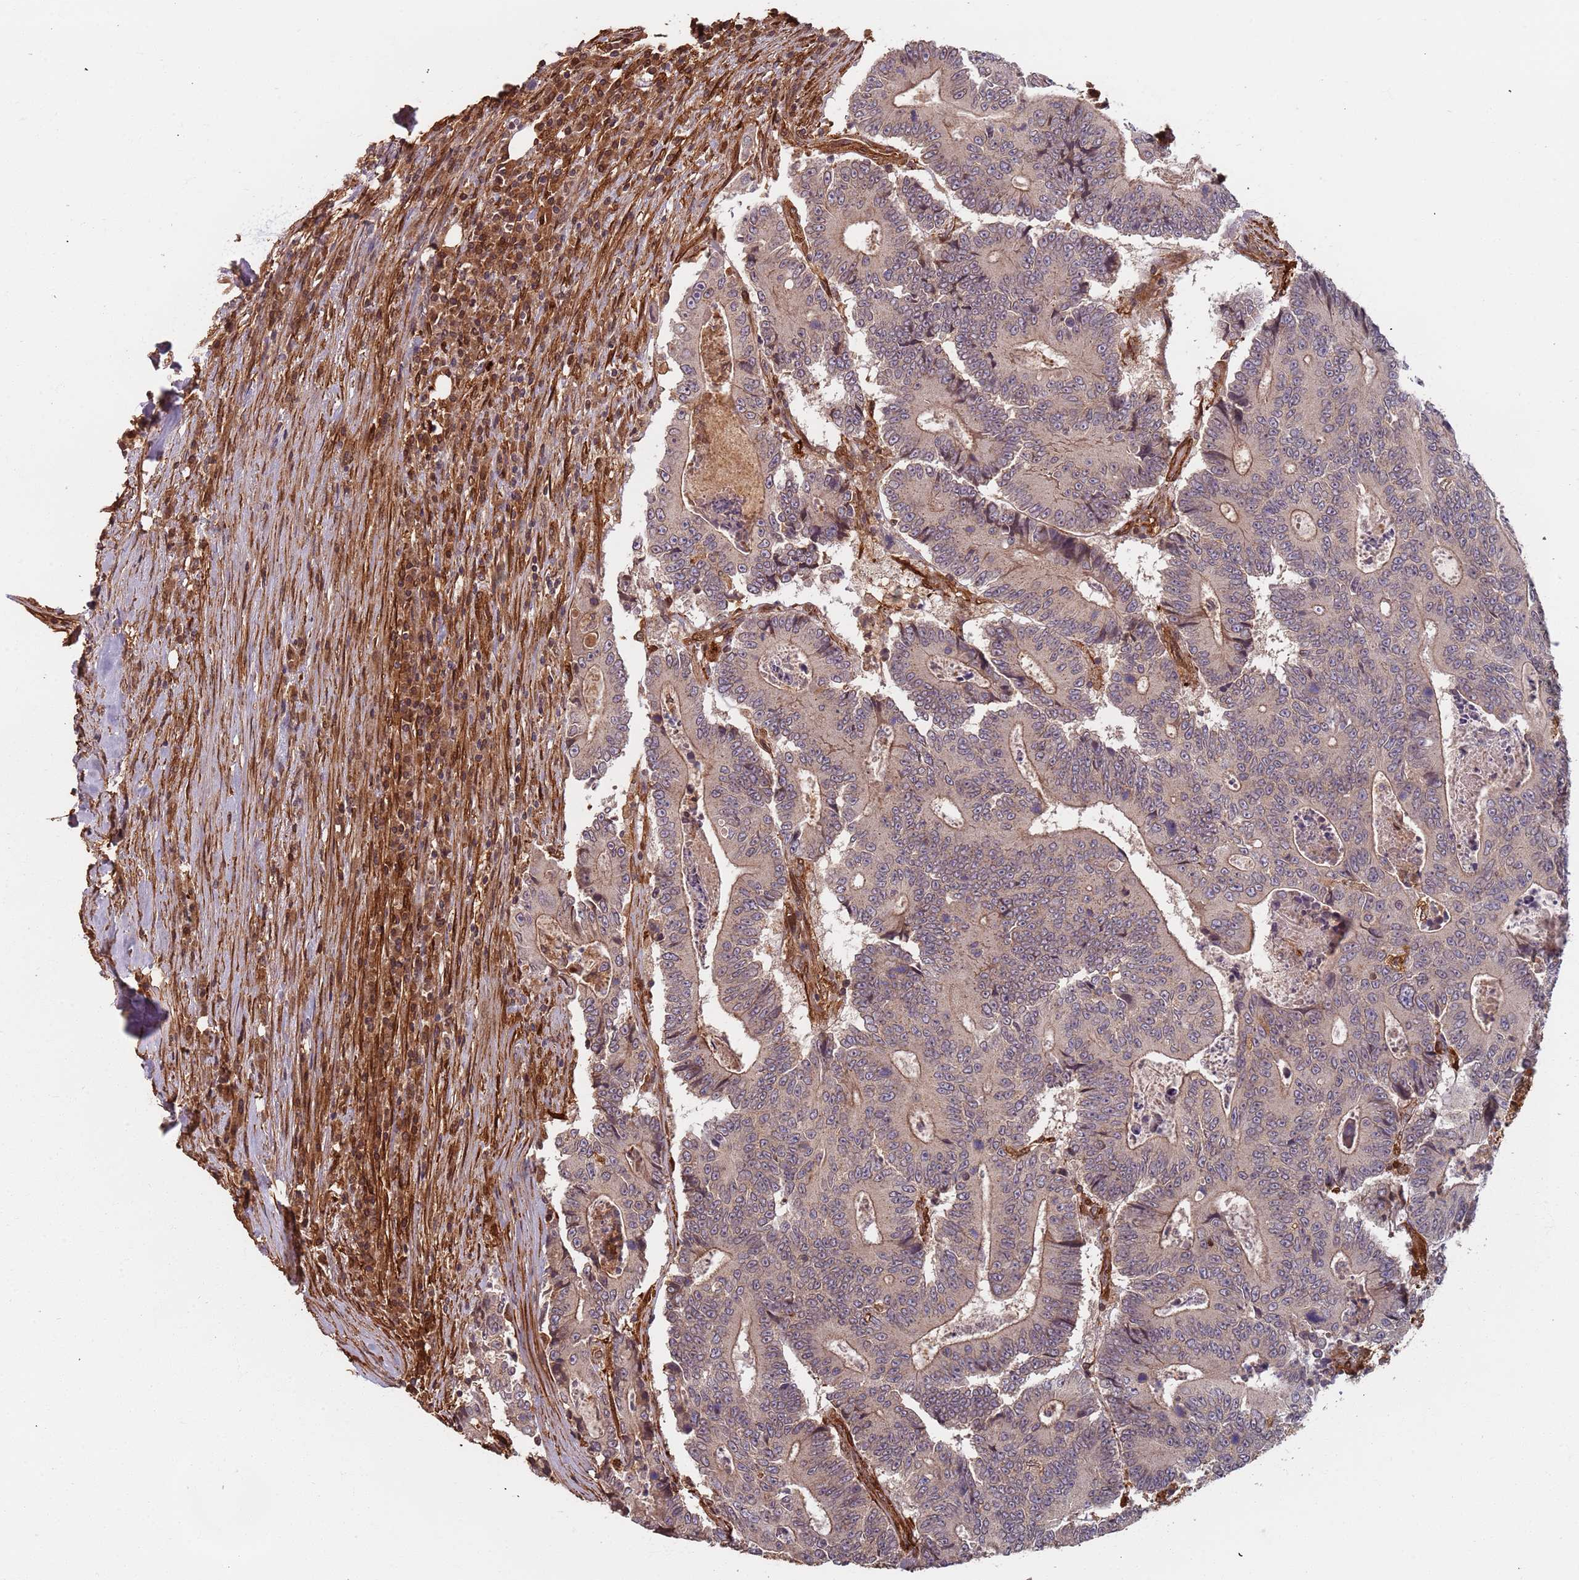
{"staining": {"intensity": "weak", "quantity": ">75%", "location": "cytoplasmic/membranous"}, "tissue": "colorectal cancer", "cell_type": "Tumor cells", "image_type": "cancer", "snomed": [{"axis": "morphology", "description": "Adenocarcinoma, NOS"}, {"axis": "topography", "description": "Colon"}], "caption": "IHC image of neoplastic tissue: colorectal cancer (adenocarcinoma) stained using immunohistochemistry (IHC) shows low levels of weak protein expression localized specifically in the cytoplasmic/membranous of tumor cells, appearing as a cytoplasmic/membranous brown color.", "gene": "SDCCAG8", "patient": {"sex": "male", "age": 83}}